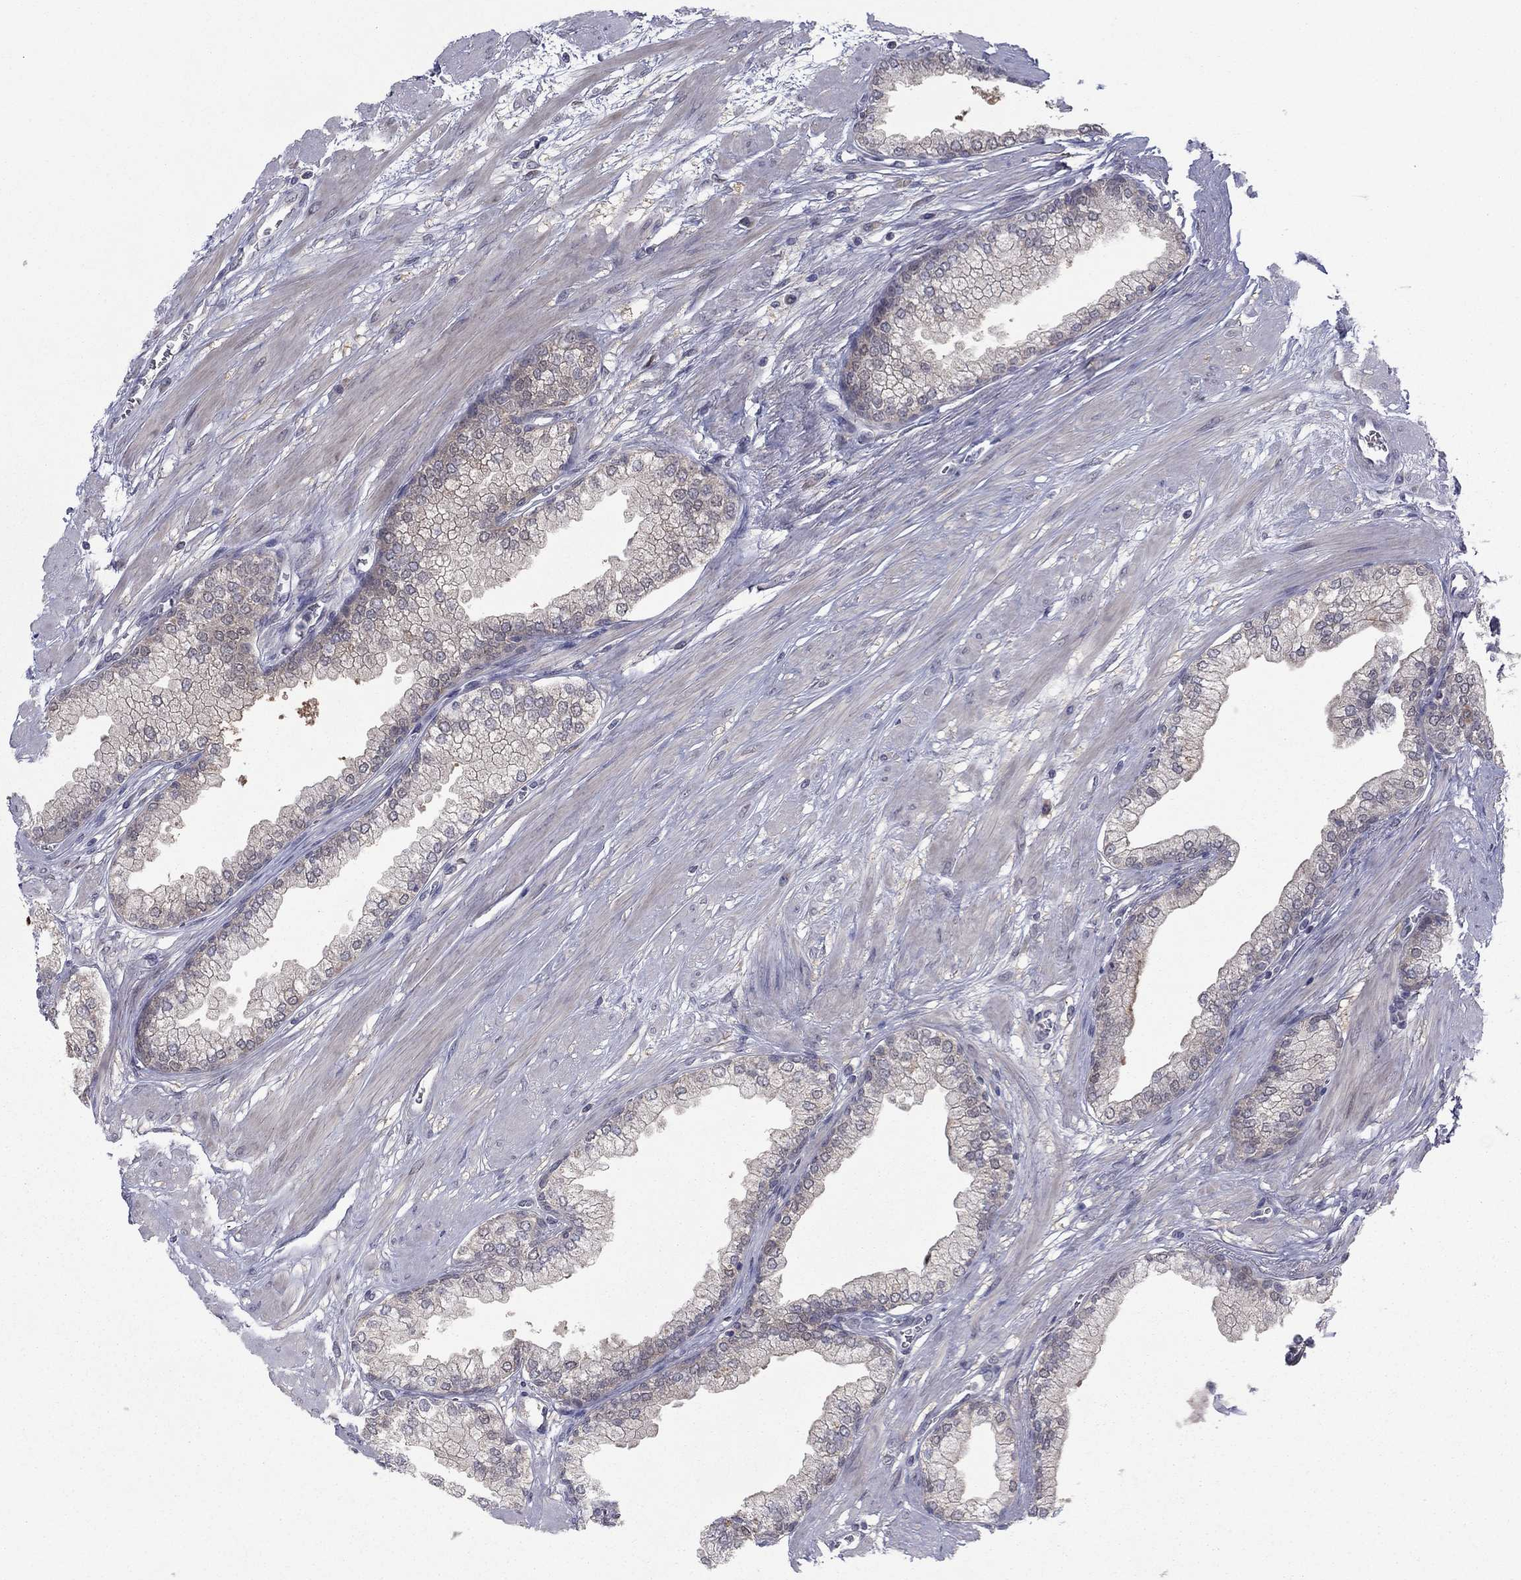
{"staining": {"intensity": "negative", "quantity": "none", "location": "none"}, "tissue": "prostate cancer", "cell_type": "Tumor cells", "image_type": "cancer", "snomed": [{"axis": "morphology", "description": "Adenocarcinoma, NOS"}, {"axis": "topography", "description": "Prostate and seminal vesicle, NOS"}, {"axis": "topography", "description": "Prostate"}], "caption": "This is an IHC micrograph of human prostate cancer. There is no positivity in tumor cells.", "gene": "GRHPR", "patient": {"sex": "male", "age": 69}}